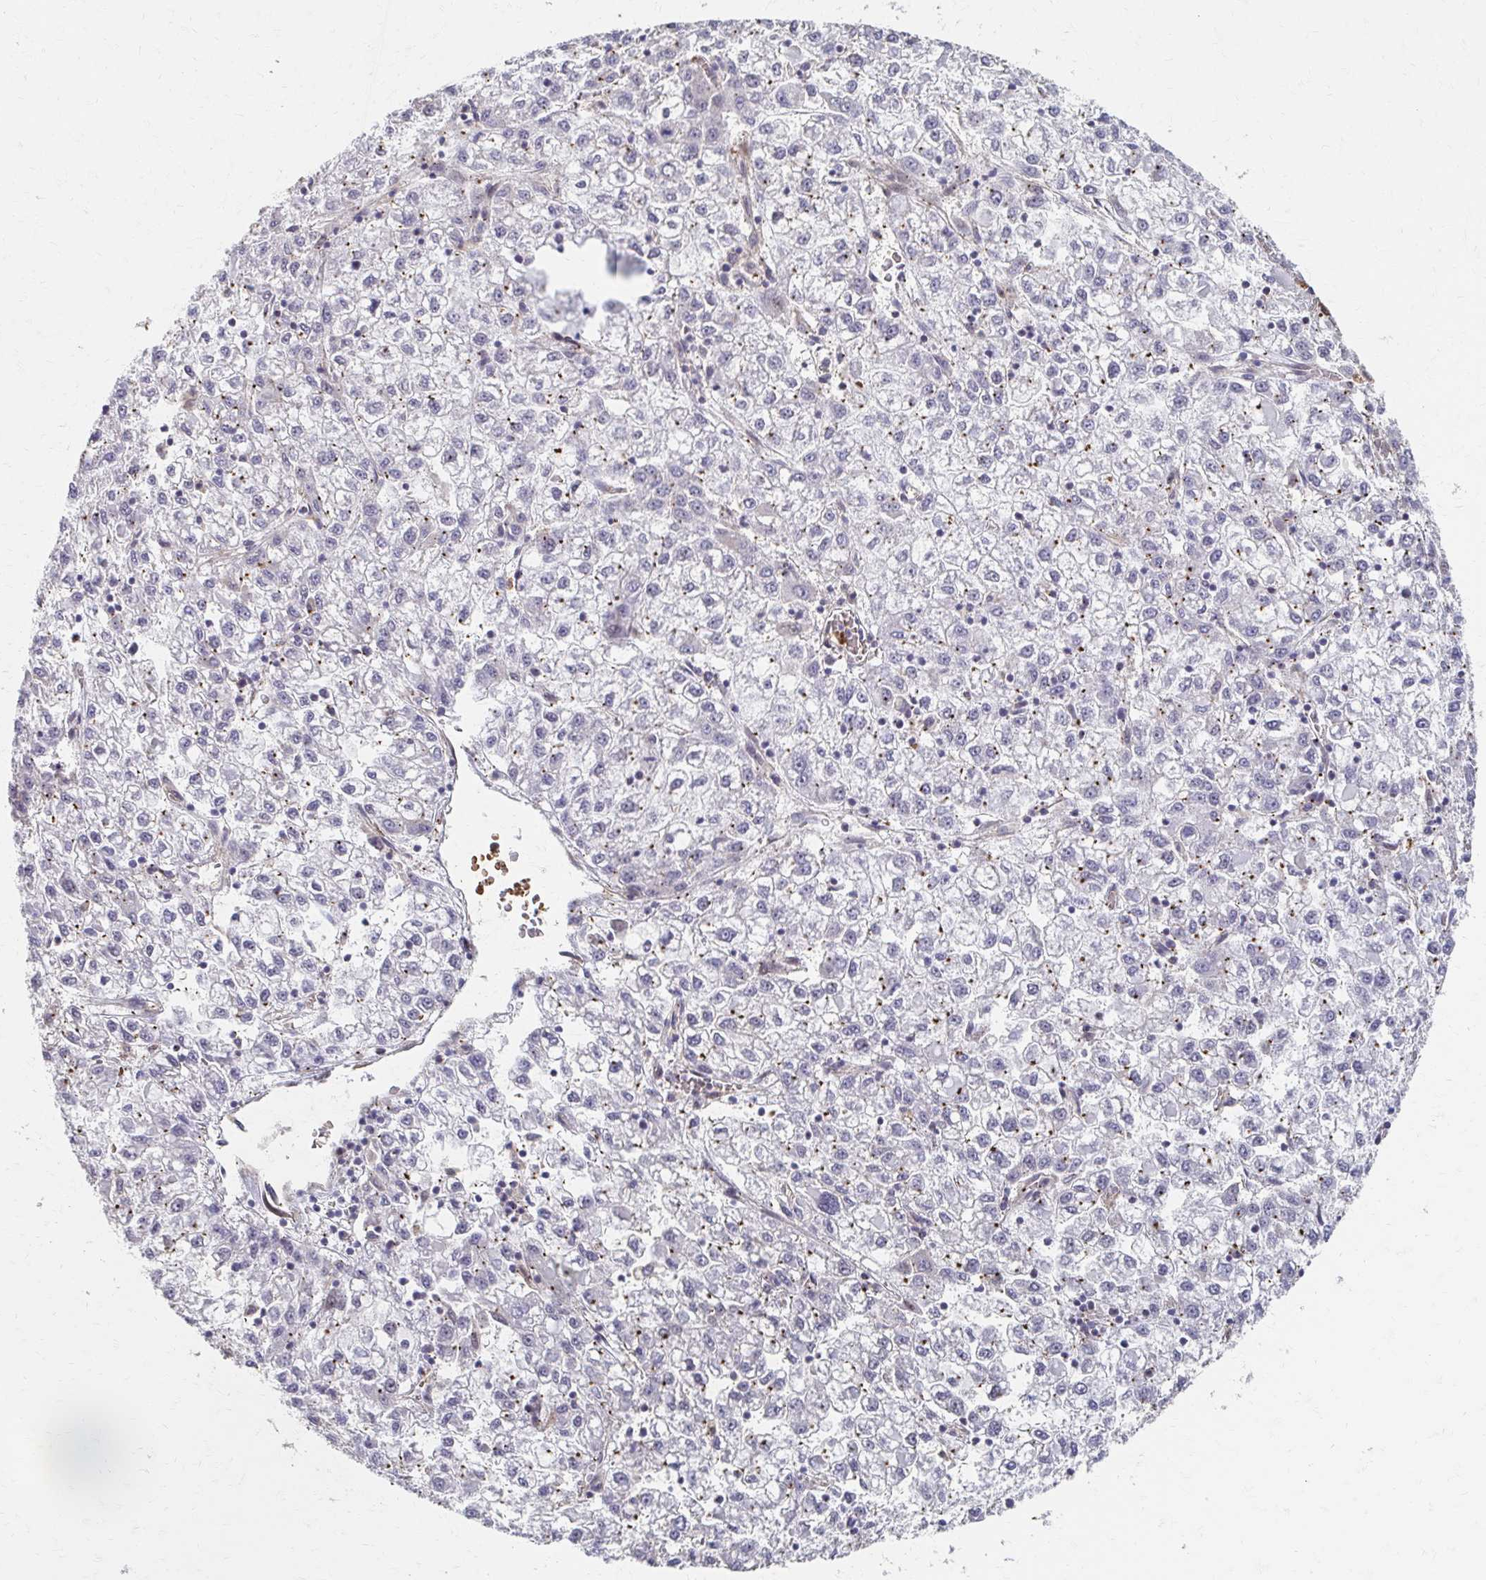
{"staining": {"intensity": "negative", "quantity": "none", "location": "none"}, "tissue": "liver cancer", "cell_type": "Tumor cells", "image_type": "cancer", "snomed": [{"axis": "morphology", "description": "Carcinoma, Hepatocellular, NOS"}, {"axis": "topography", "description": "Liver"}], "caption": "Immunohistochemistry (IHC) photomicrograph of neoplastic tissue: hepatocellular carcinoma (liver) stained with DAB displays no significant protein staining in tumor cells.", "gene": "SKA2", "patient": {"sex": "male", "age": 40}}